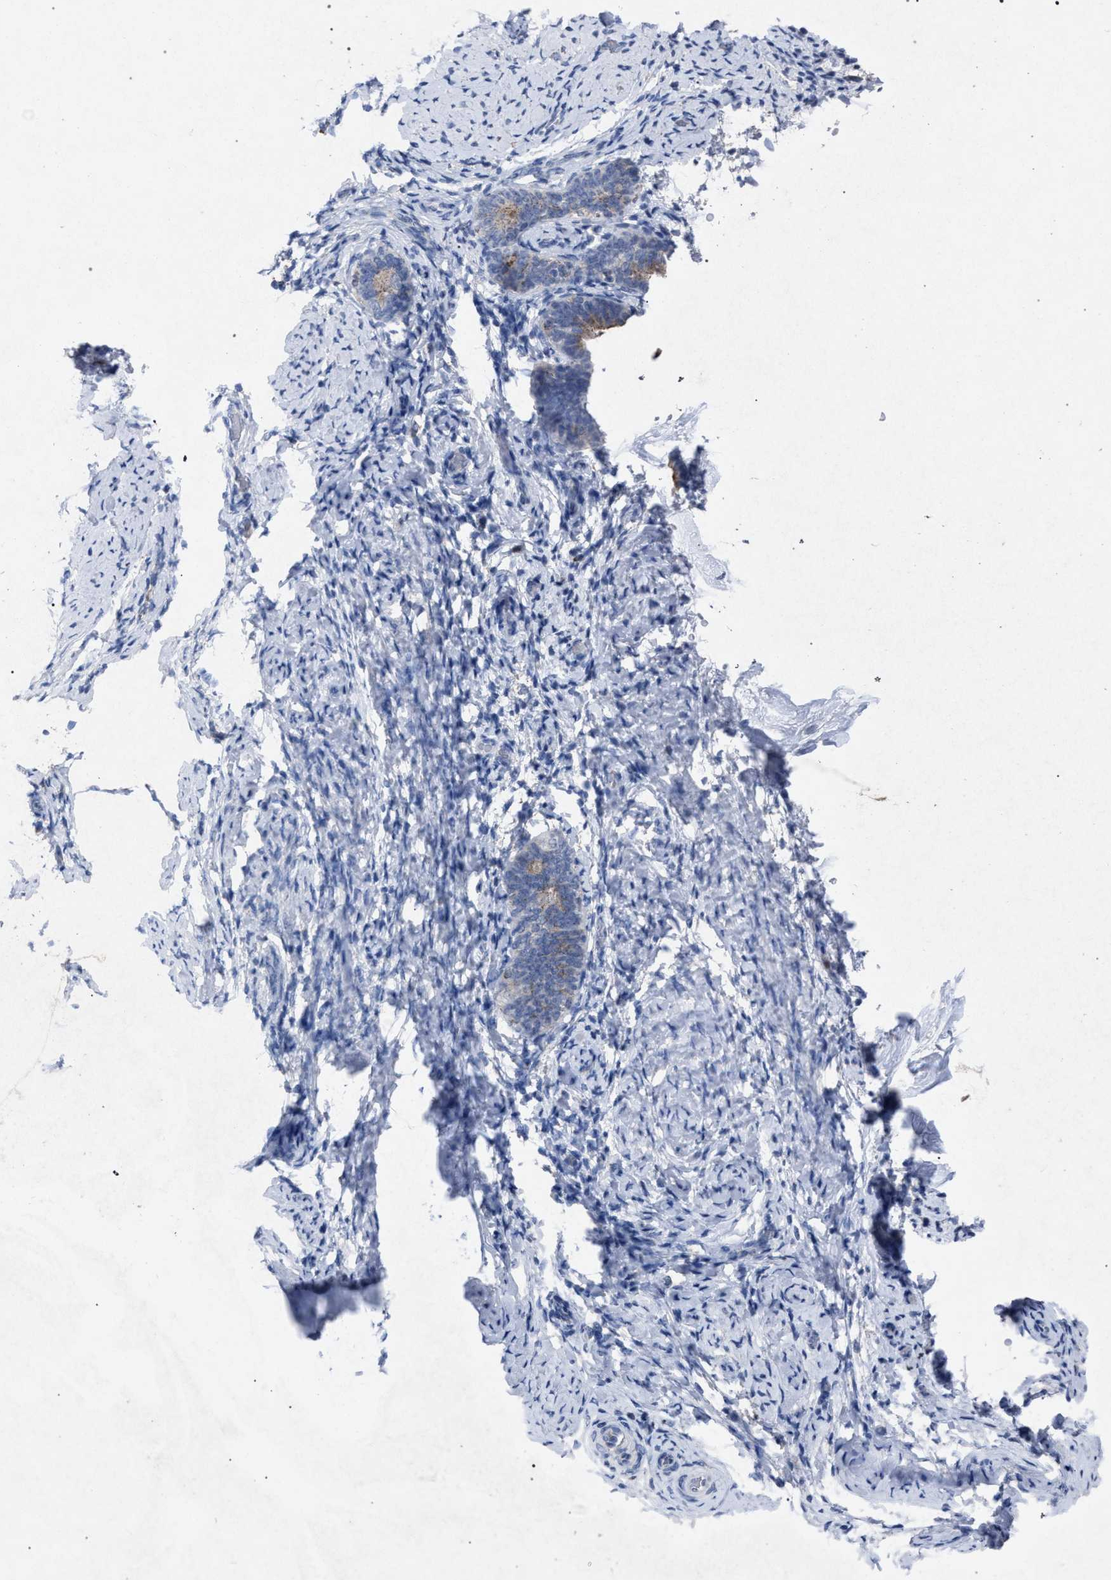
{"staining": {"intensity": "negative", "quantity": "none", "location": "none"}, "tissue": "endometrium", "cell_type": "Cells in endometrial stroma", "image_type": "normal", "snomed": [{"axis": "morphology", "description": "Normal tissue, NOS"}, {"axis": "topography", "description": "Endometrium"}], "caption": "Photomicrograph shows no significant protein staining in cells in endometrial stroma of benign endometrium.", "gene": "HSD17B4", "patient": {"sex": "female", "age": 51}}